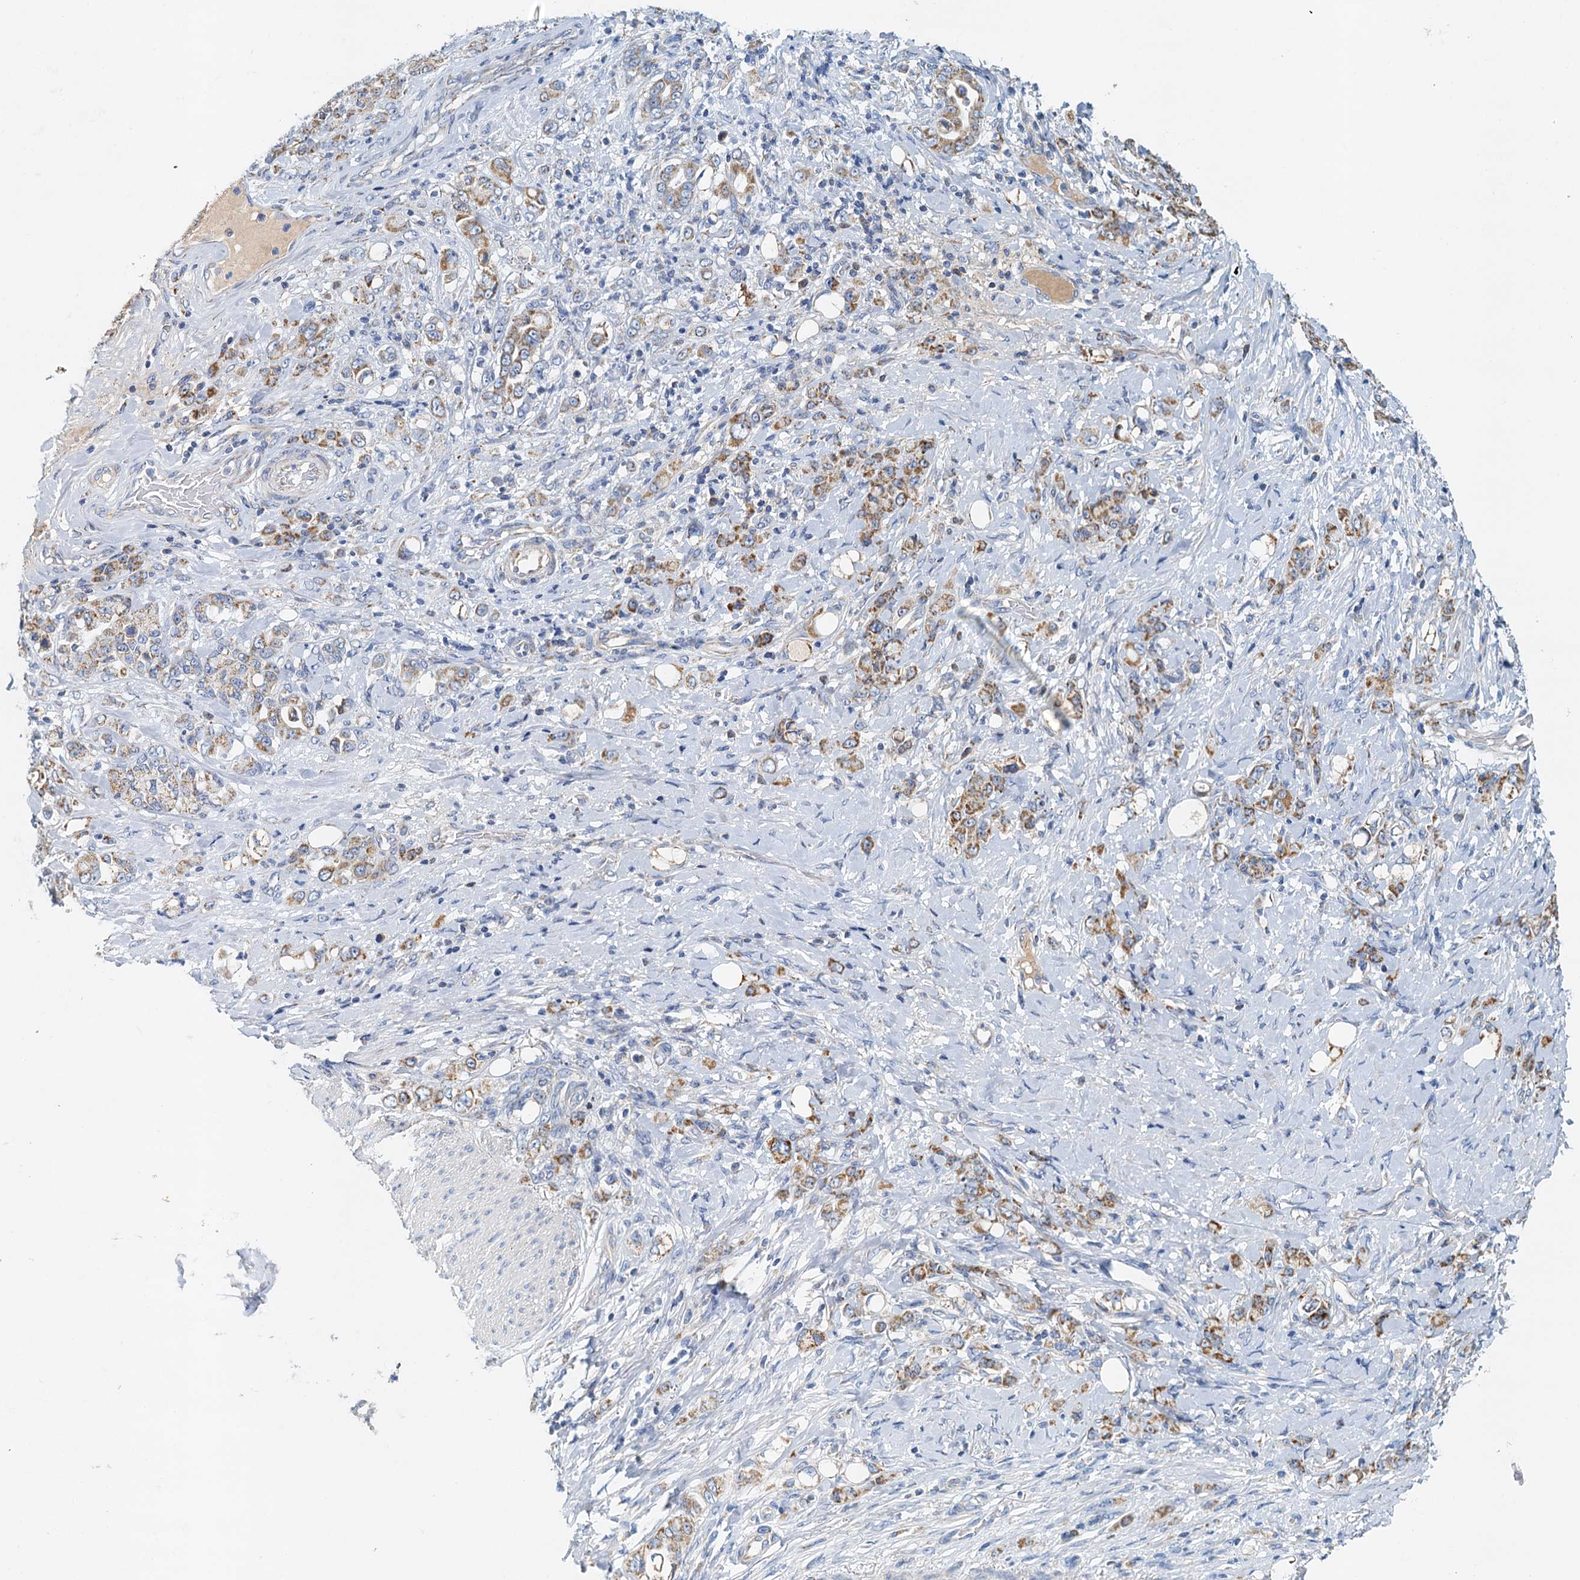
{"staining": {"intensity": "moderate", "quantity": ">75%", "location": "cytoplasmic/membranous"}, "tissue": "stomach cancer", "cell_type": "Tumor cells", "image_type": "cancer", "snomed": [{"axis": "morphology", "description": "Adenocarcinoma, NOS"}, {"axis": "topography", "description": "Stomach"}], "caption": "The photomicrograph exhibits immunohistochemical staining of stomach cancer (adenocarcinoma). There is moderate cytoplasmic/membranous staining is appreciated in about >75% of tumor cells.", "gene": "POC1A", "patient": {"sex": "female", "age": 79}}